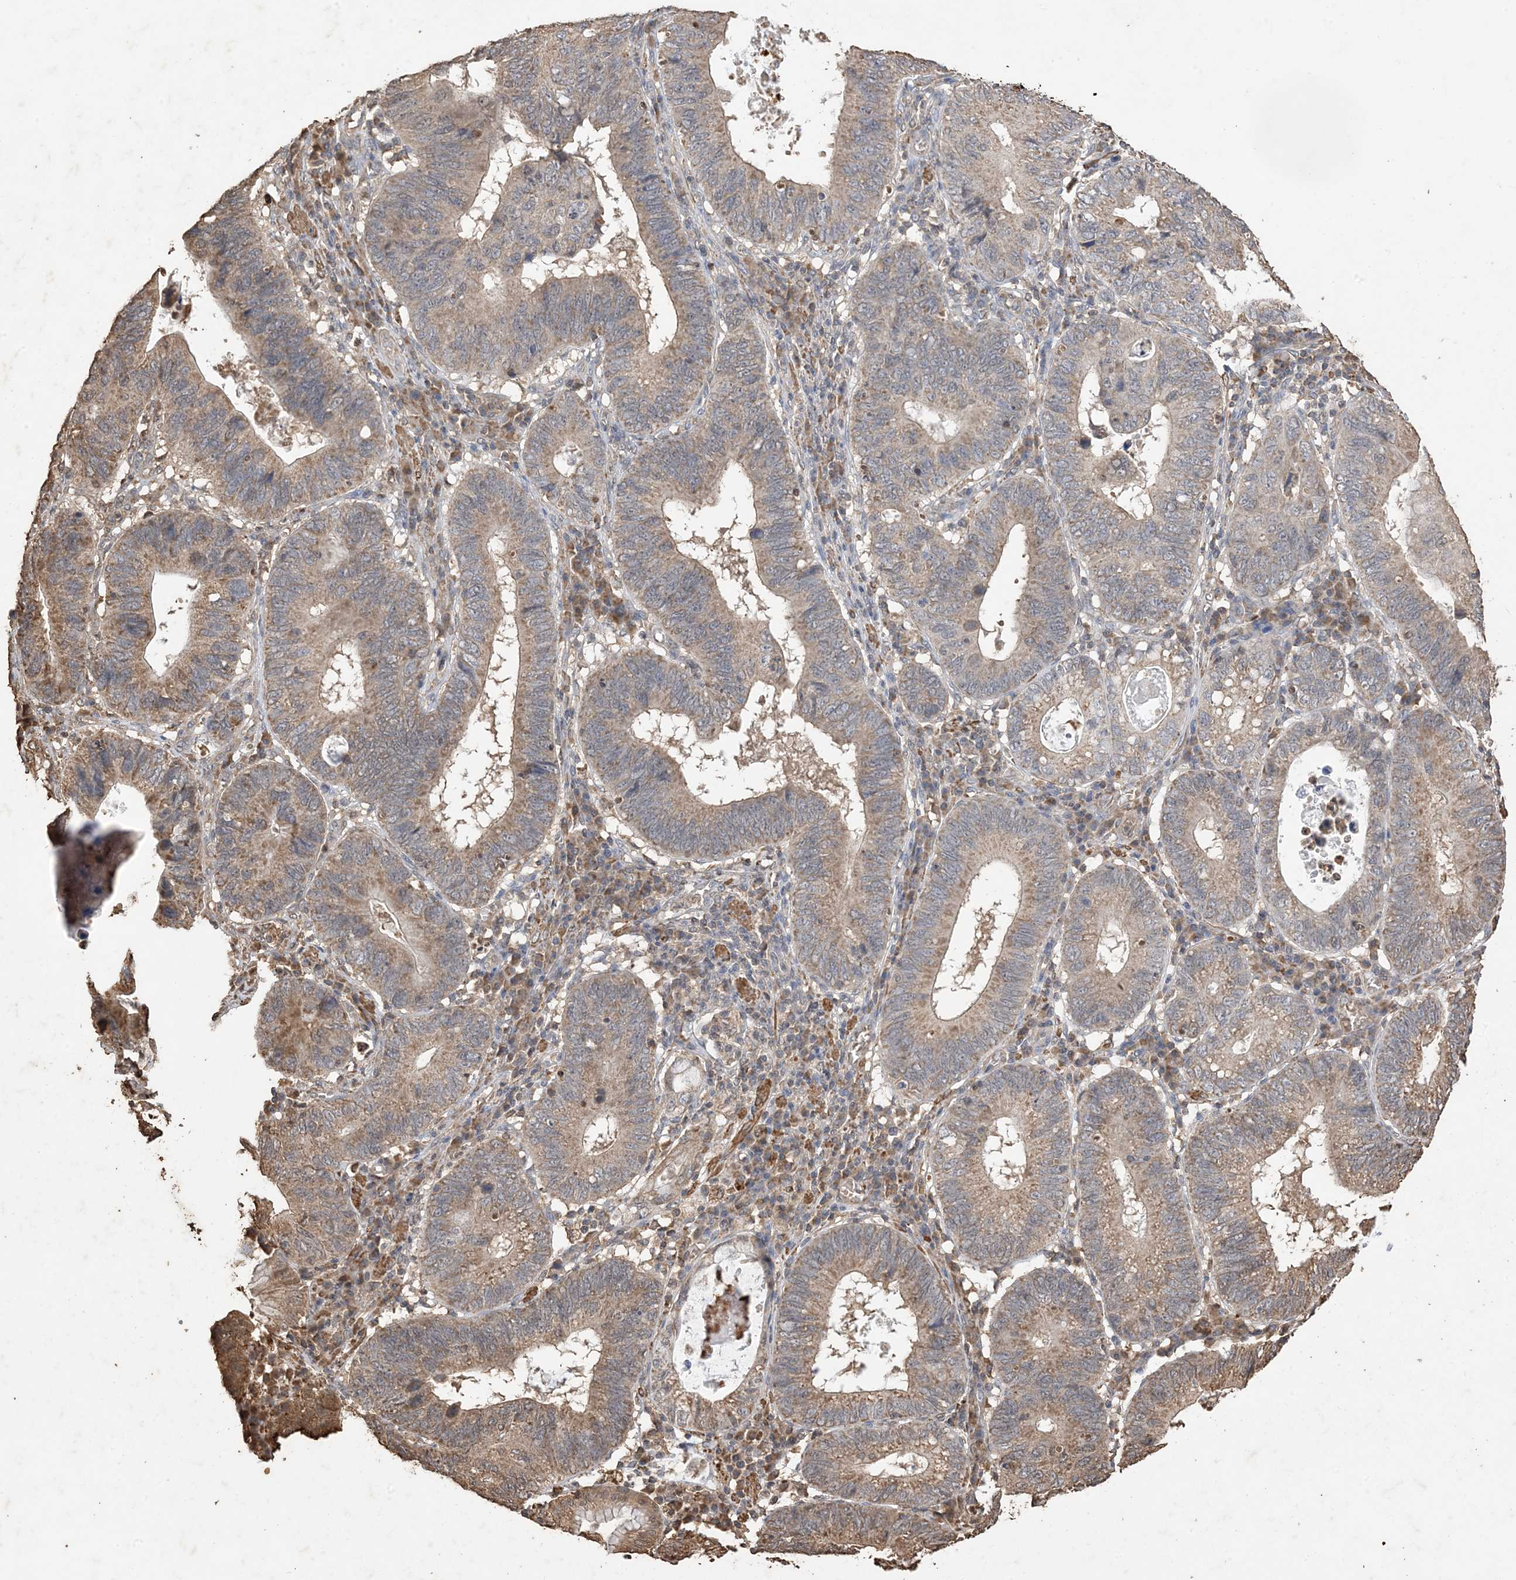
{"staining": {"intensity": "moderate", "quantity": ">75%", "location": "cytoplasmic/membranous"}, "tissue": "stomach cancer", "cell_type": "Tumor cells", "image_type": "cancer", "snomed": [{"axis": "morphology", "description": "Adenocarcinoma, NOS"}, {"axis": "topography", "description": "Stomach"}], "caption": "This image demonstrates adenocarcinoma (stomach) stained with immunohistochemistry (IHC) to label a protein in brown. The cytoplasmic/membranous of tumor cells show moderate positivity for the protein. Nuclei are counter-stained blue.", "gene": "HPS4", "patient": {"sex": "male", "age": 59}}